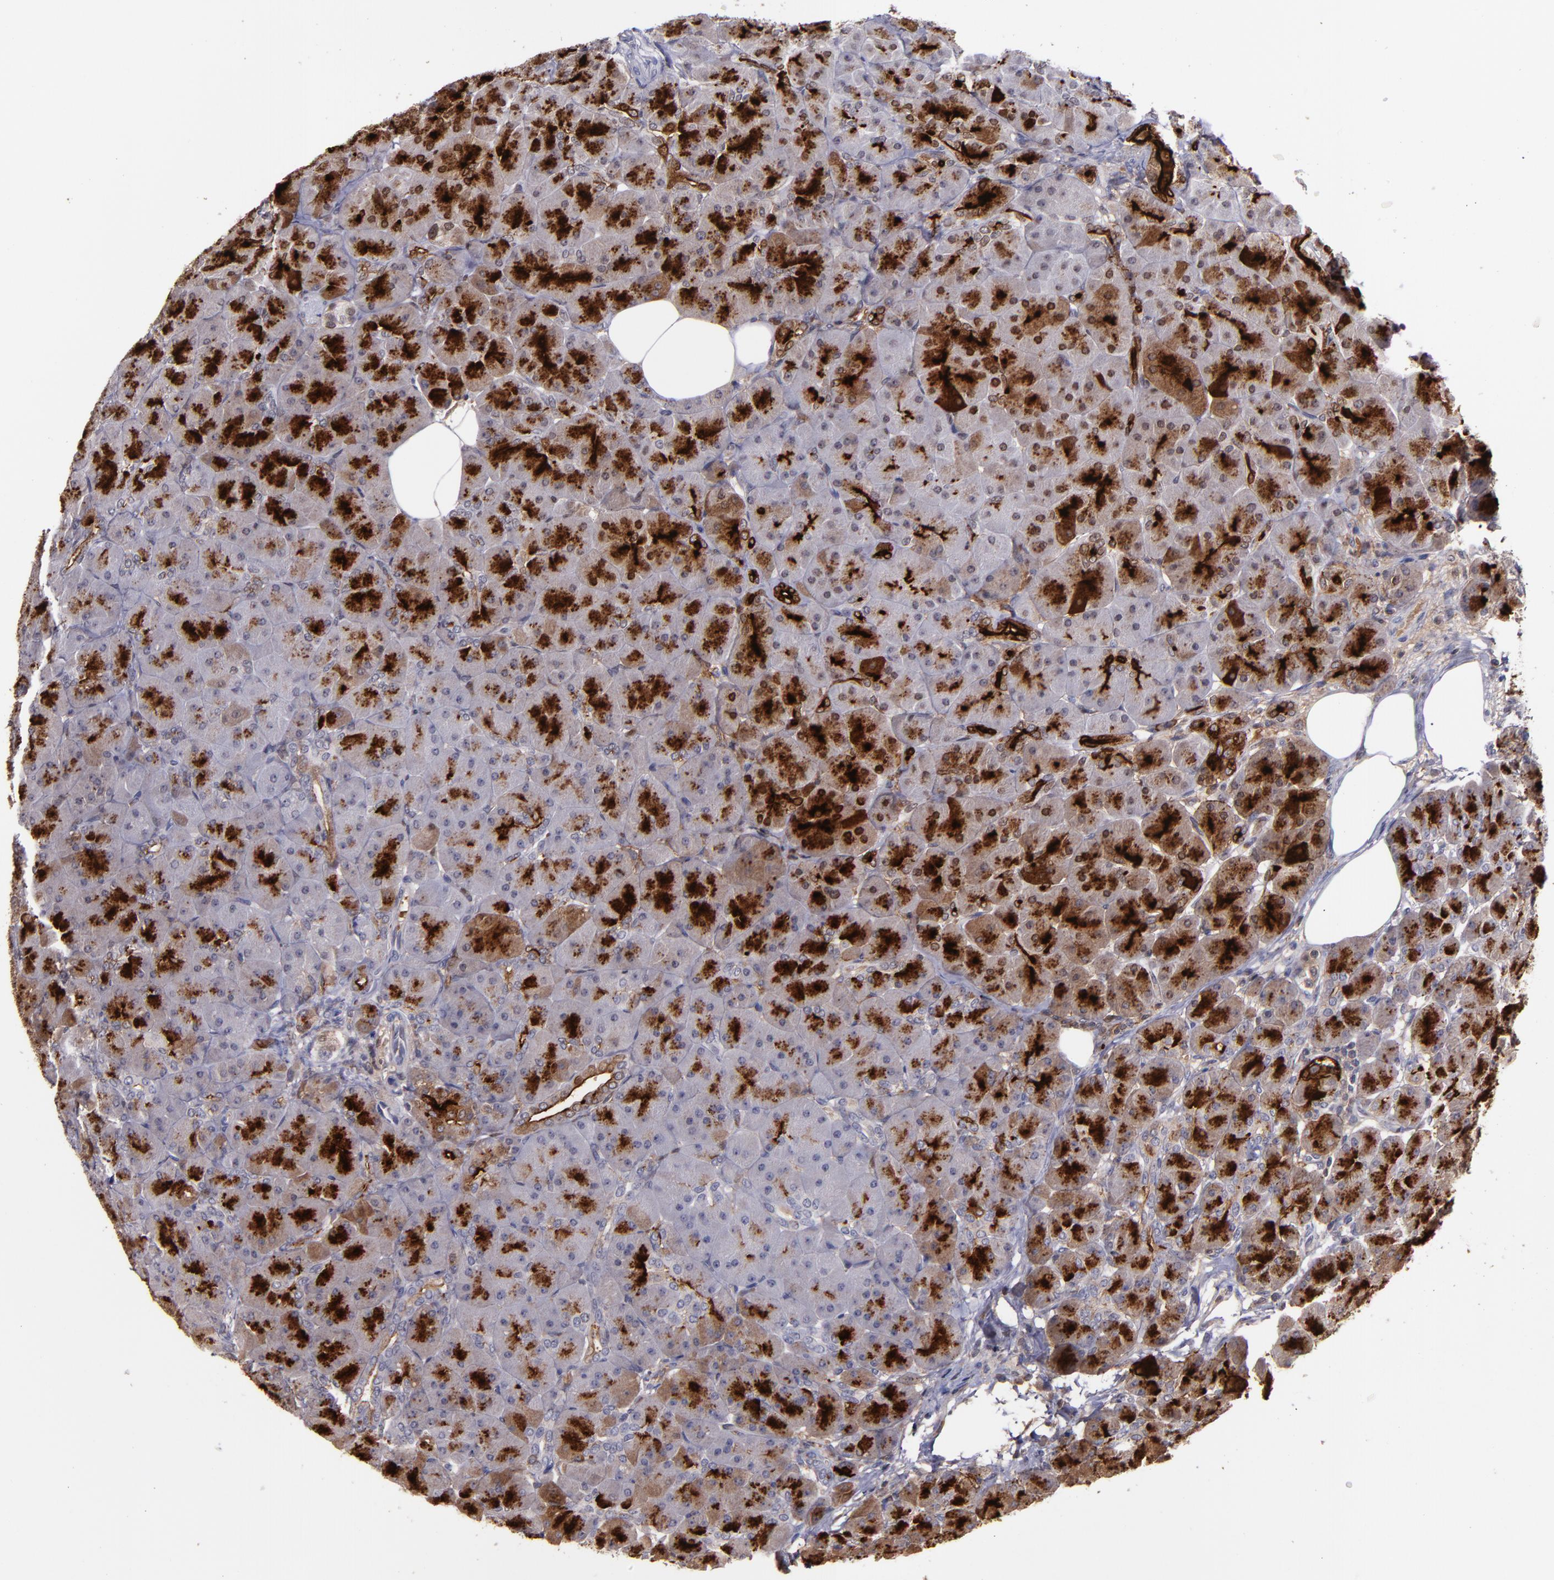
{"staining": {"intensity": "strong", "quantity": ">75%", "location": "cytoplasmic/membranous"}, "tissue": "pancreas", "cell_type": "Exocrine glandular cells", "image_type": "normal", "snomed": [{"axis": "morphology", "description": "Normal tissue, NOS"}, {"axis": "topography", "description": "Pancreas"}], "caption": "A brown stain labels strong cytoplasmic/membranous staining of a protein in exocrine glandular cells of normal human pancreas.", "gene": "MFGE8", "patient": {"sex": "male", "age": 66}}